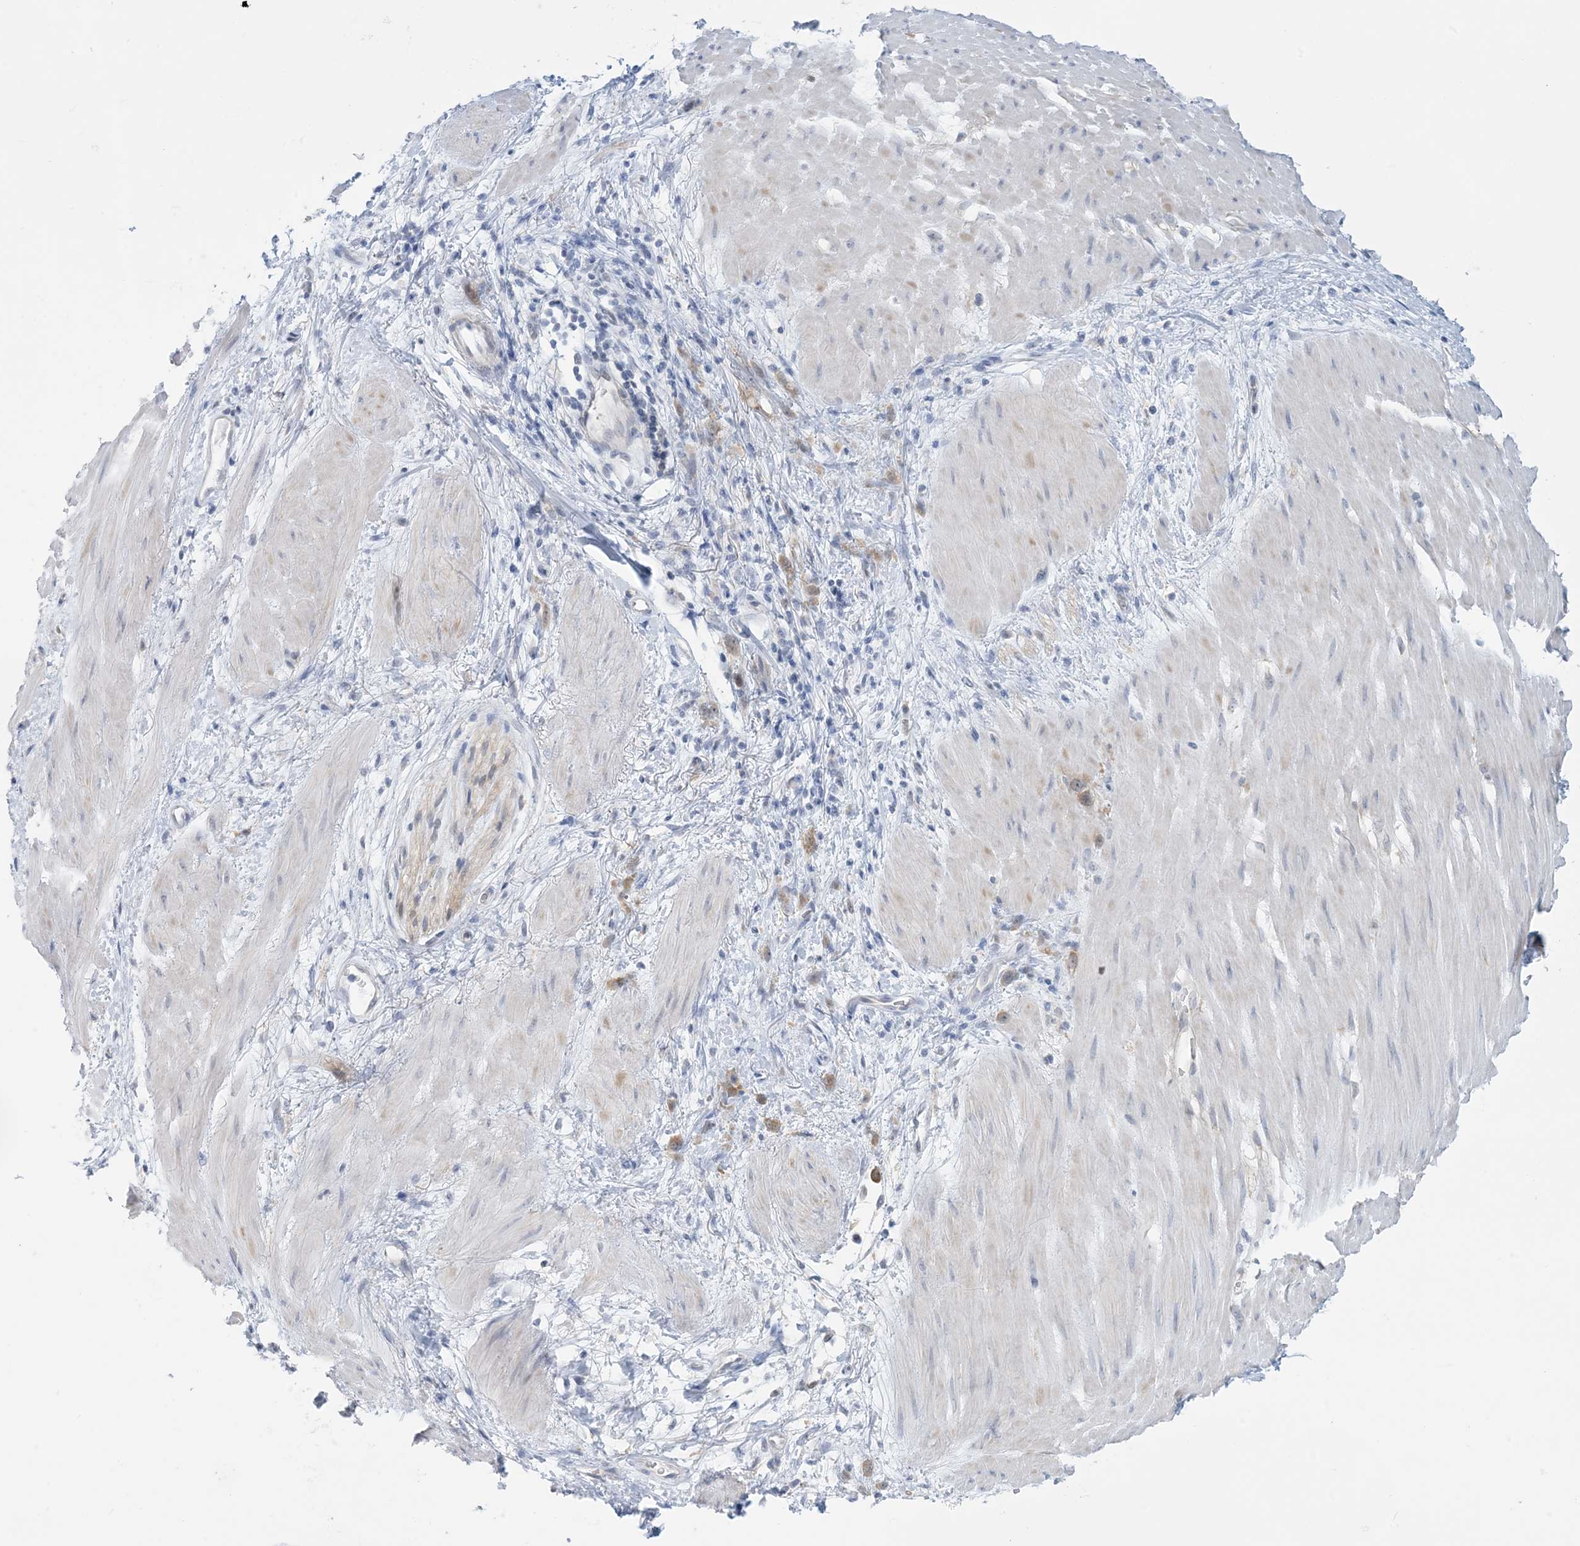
{"staining": {"intensity": "weak", "quantity": ">75%", "location": "cytoplasmic/membranous"}, "tissue": "stomach cancer", "cell_type": "Tumor cells", "image_type": "cancer", "snomed": [{"axis": "morphology", "description": "Adenocarcinoma, NOS"}, {"axis": "topography", "description": "Stomach"}], "caption": "Stomach cancer (adenocarcinoma) was stained to show a protein in brown. There is low levels of weak cytoplasmic/membranous staining in about >75% of tumor cells.", "gene": "MRPS18A", "patient": {"sex": "female", "age": 76}}